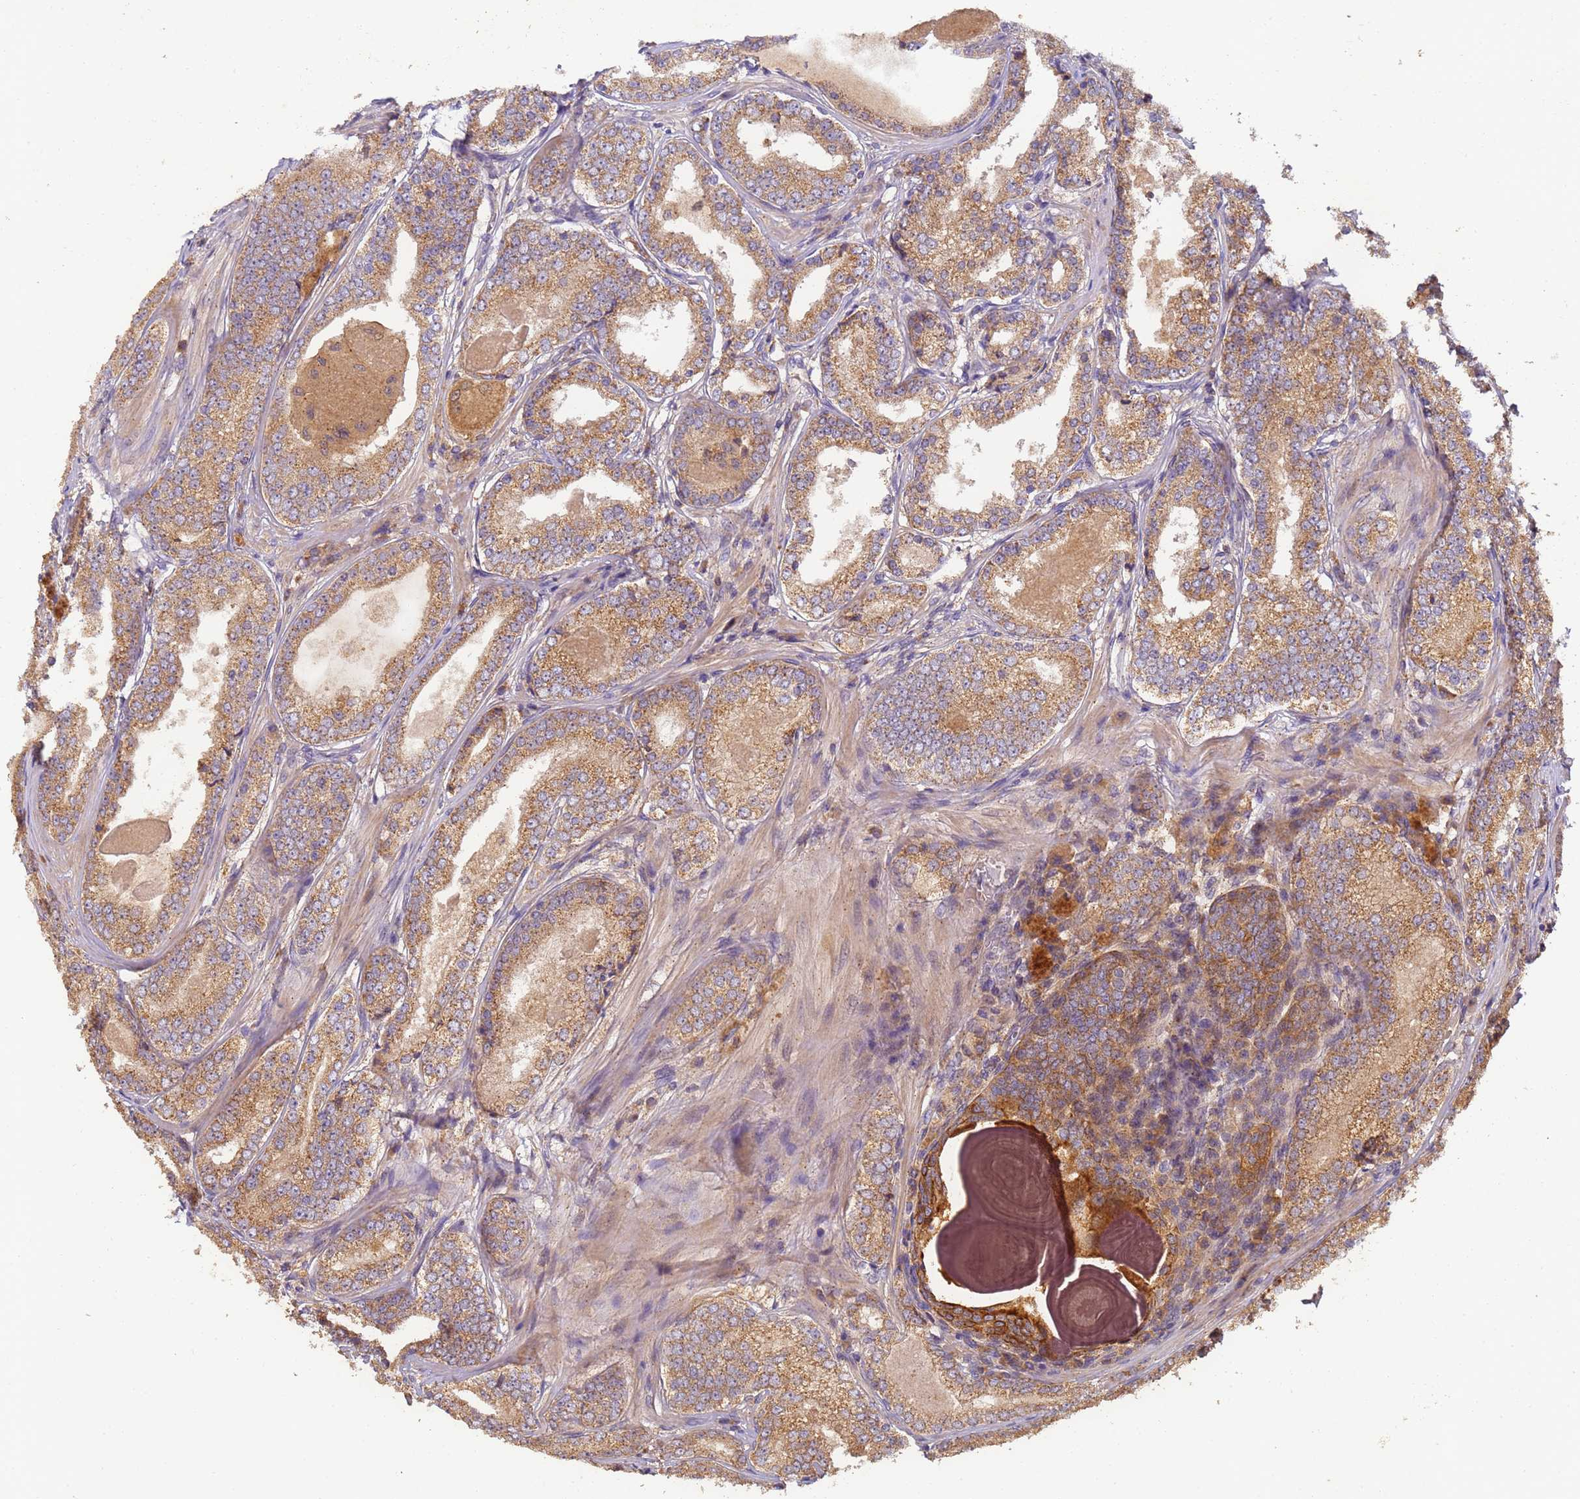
{"staining": {"intensity": "moderate", "quantity": ">75%", "location": "cytoplasmic/membranous"}, "tissue": "prostate cancer", "cell_type": "Tumor cells", "image_type": "cancer", "snomed": [{"axis": "morphology", "description": "Adenocarcinoma, Low grade"}, {"axis": "topography", "description": "Prostate"}], "caption": "Prostate cancer (low-grade adenocarcinoma) stained for a protein exhibits moderate cytoplasmic/membranous positivity in tumor cells.", "gene": "TIGAR", "patient": {"sex": "male", "age": 68}}